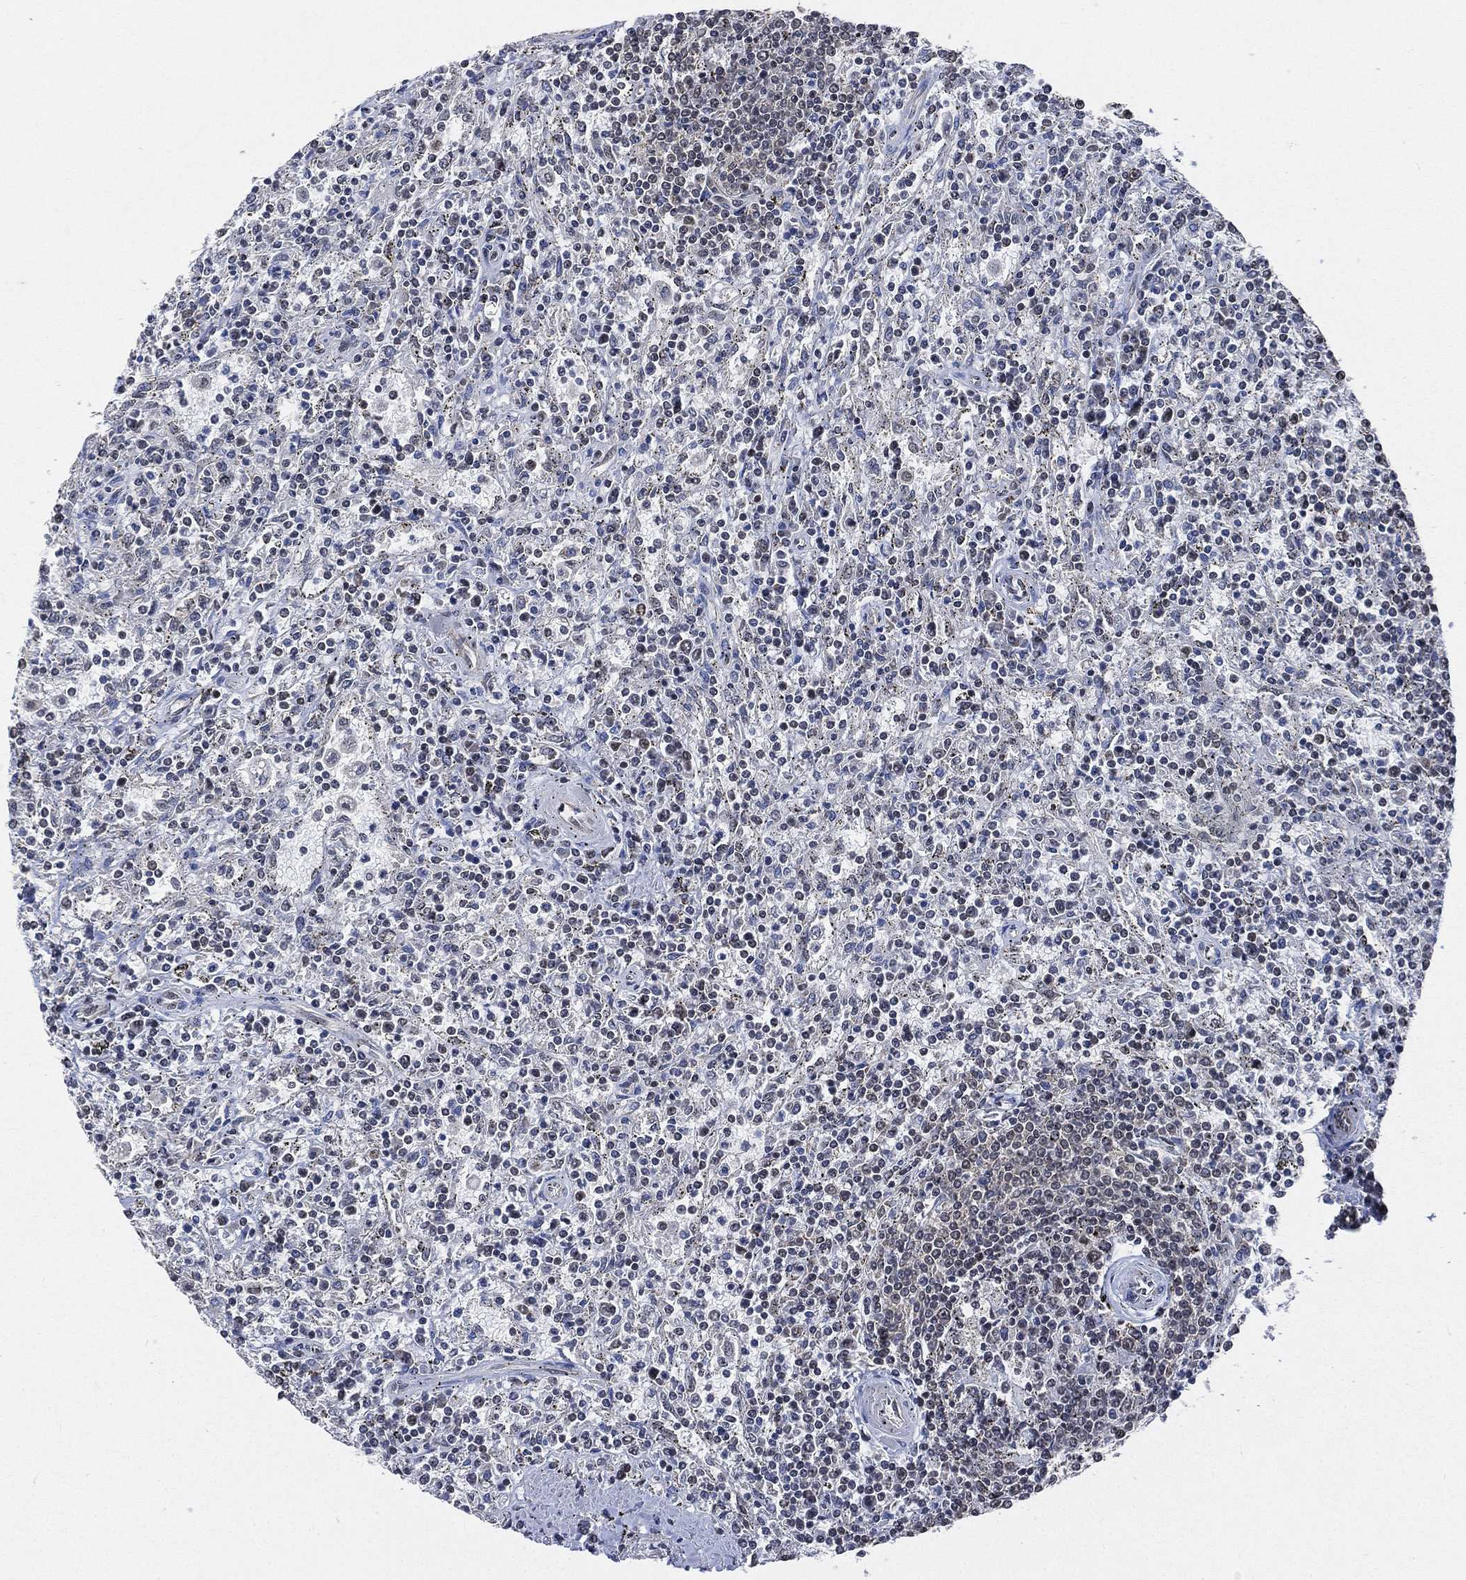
{"staining": {"intensity": "negative", "quantity": "none", "location": "none"}, "tissue": "lymphoma", "cell_type": "Tumor cells", "image_type": "cancer", "snomed": [{"axis": "morphology", "description": "Malignant lymphoma, non-Hodgkin's type, Low grade"}, {"axis": "topography", "description": "Spleen"}], "caption": "Tumor cells show no significant protein positivity in lymphoma.", "gene": "RSRC2", "patient": {"sex": "male", "age": 62}}